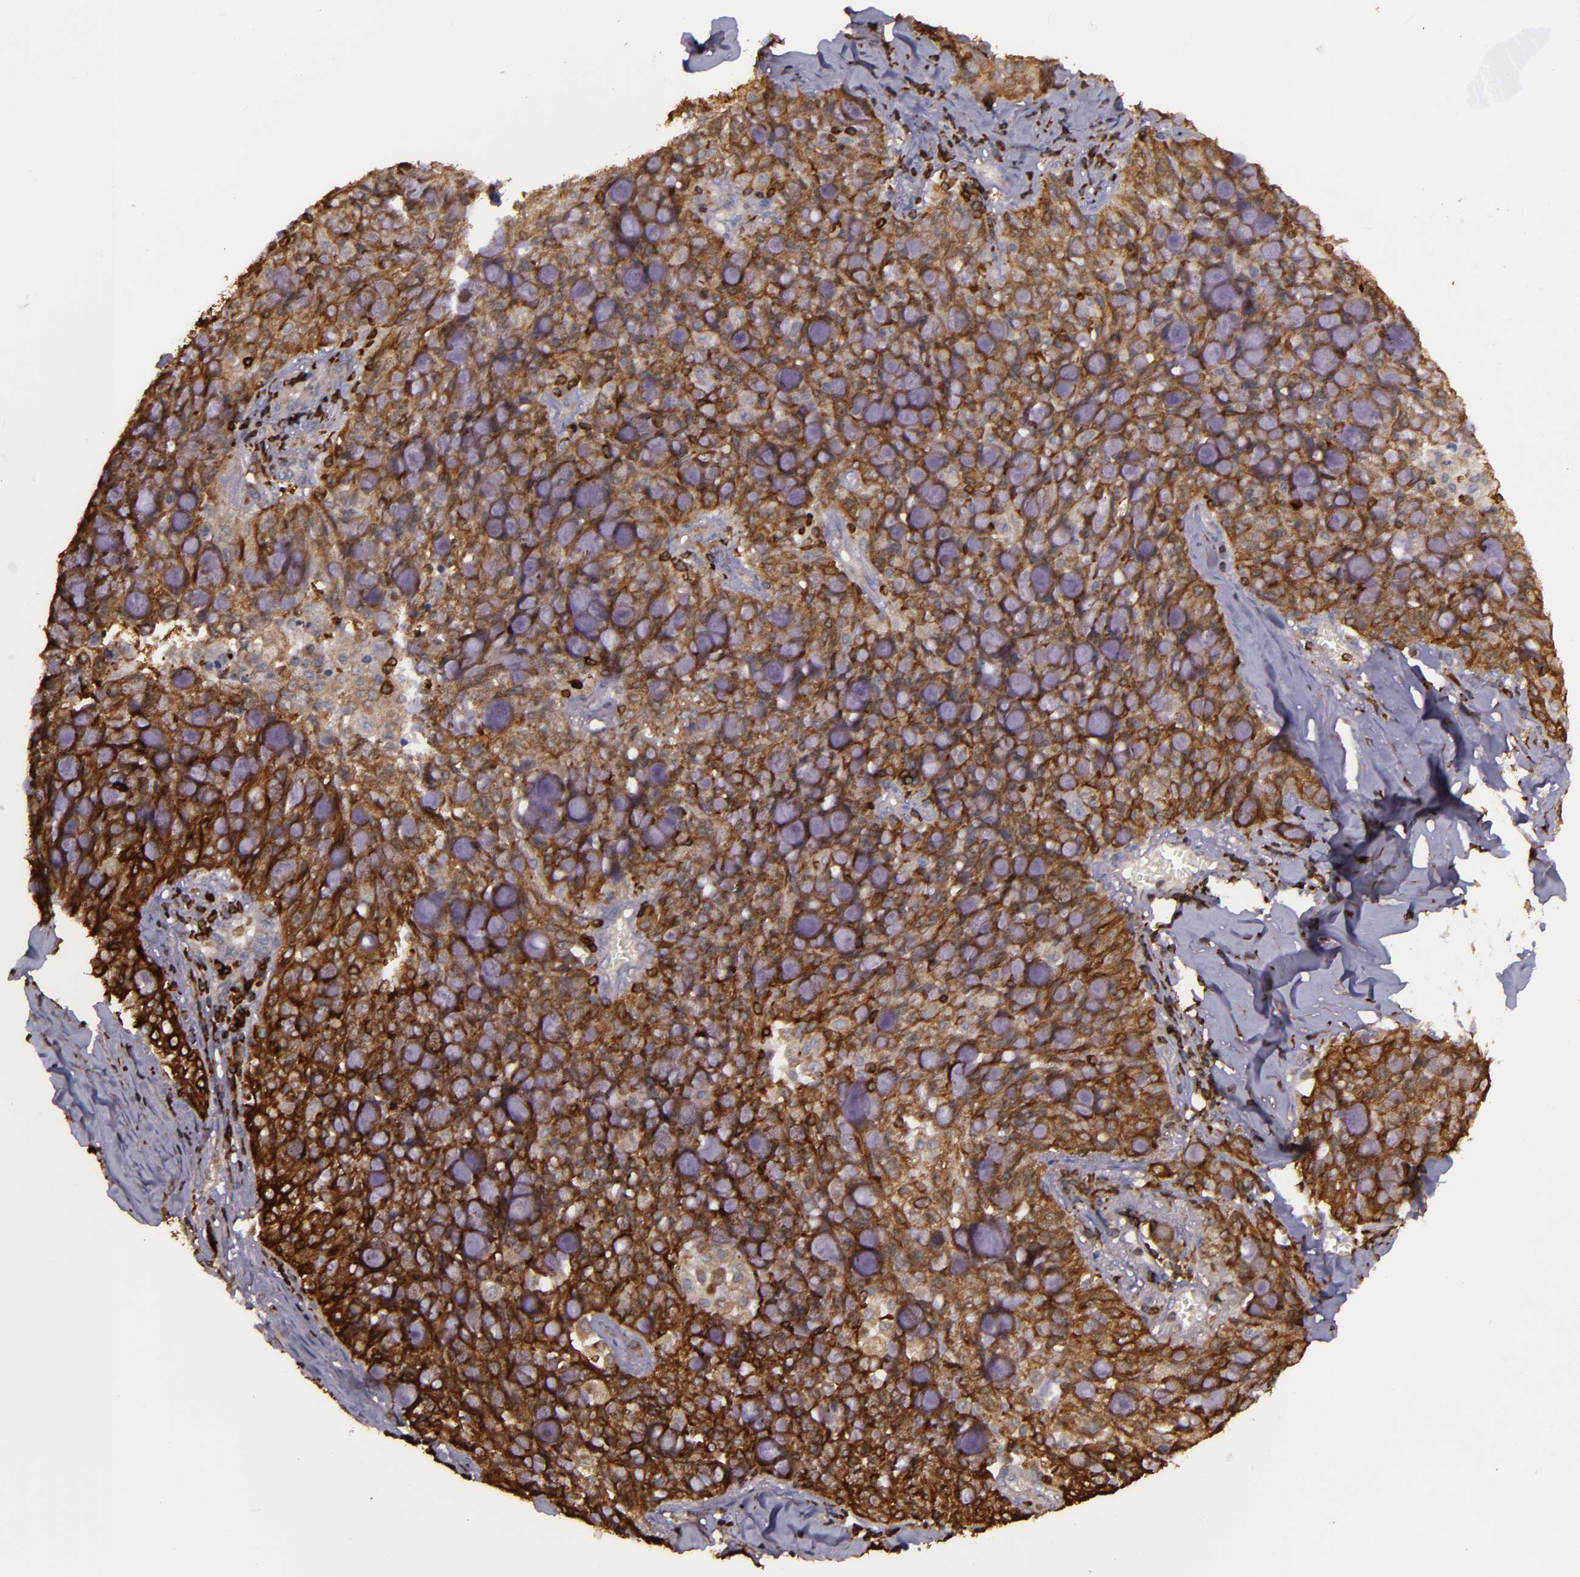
{"staining": {"intensity": "strong", "quantity": ">75%", "location": "cytoplasmic/membranous"}, "tissue": "lung cancer", "cell_type": "Tumor cells", "image_type": "cancer", "snomed": [{"axis": "morphology", "description": "Adenocarcinoma, NOS"}, {"axis": "topography", "description": "Lung"}], "caption": "Protein analysis of lung adenocarcinoma tissue demonstrates strong cytoplasmic/membranous staining in approximately >75% of tumor cells.", "gene": "SLC9A3R1", "patient": {"sex": "female", "age": 44}}